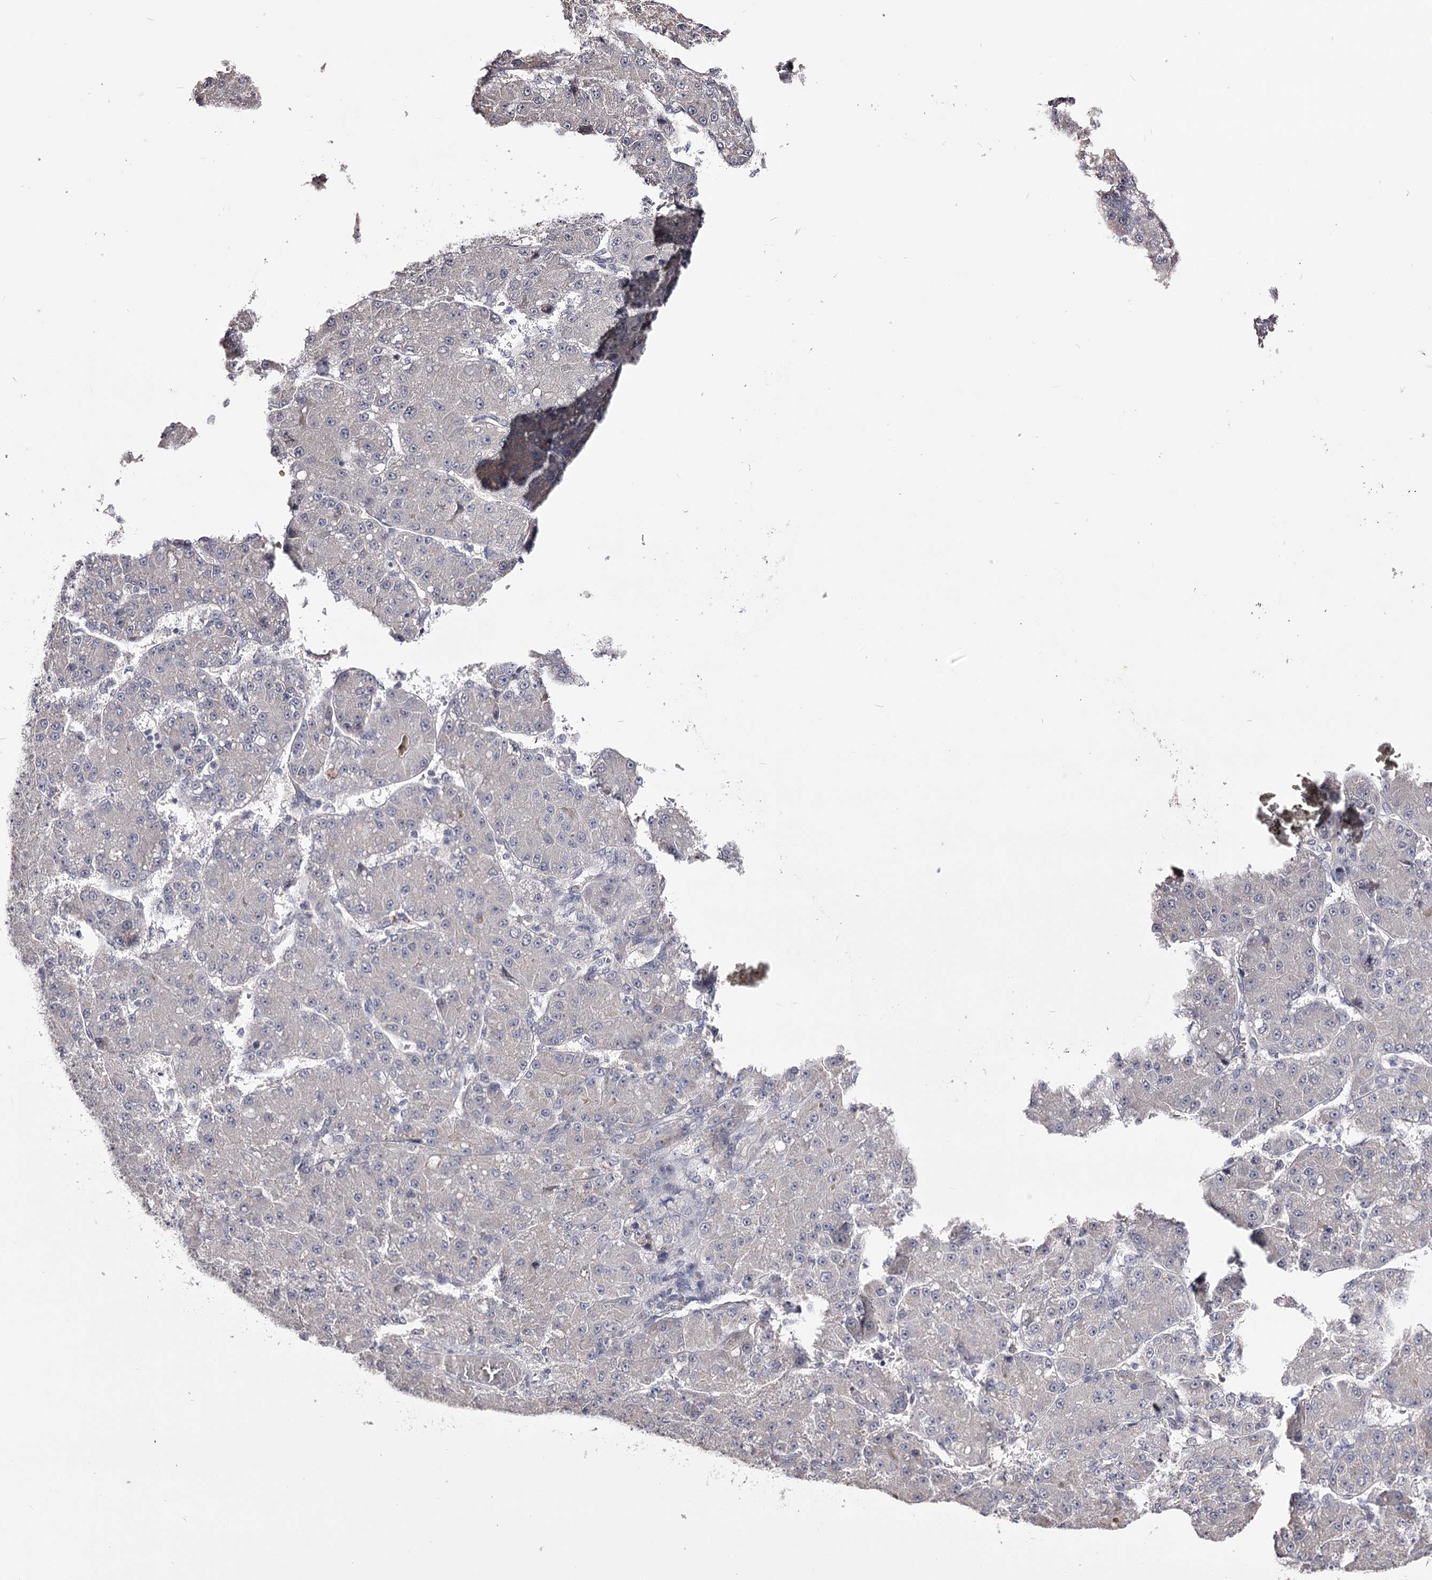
{"staining": {"intensity": "negative", "quantity": "none", "location": "none"}, "tissue": "liver cancer", "cell_type": "Tumor cells", "image_type": "cancer", "snomed": [{"axis": "morphology", "description": "Carcinoma, Hepatocellular, NOS"}, {"axis": "topography", "description": "Liver"}], "caption": "DAB immunohistochemical staining of human liver hepatocellular carcinoma shows no significant positivity in tumor cells.", "gene": "PRM2", "patient": {"sex": "male", "age": 67}}